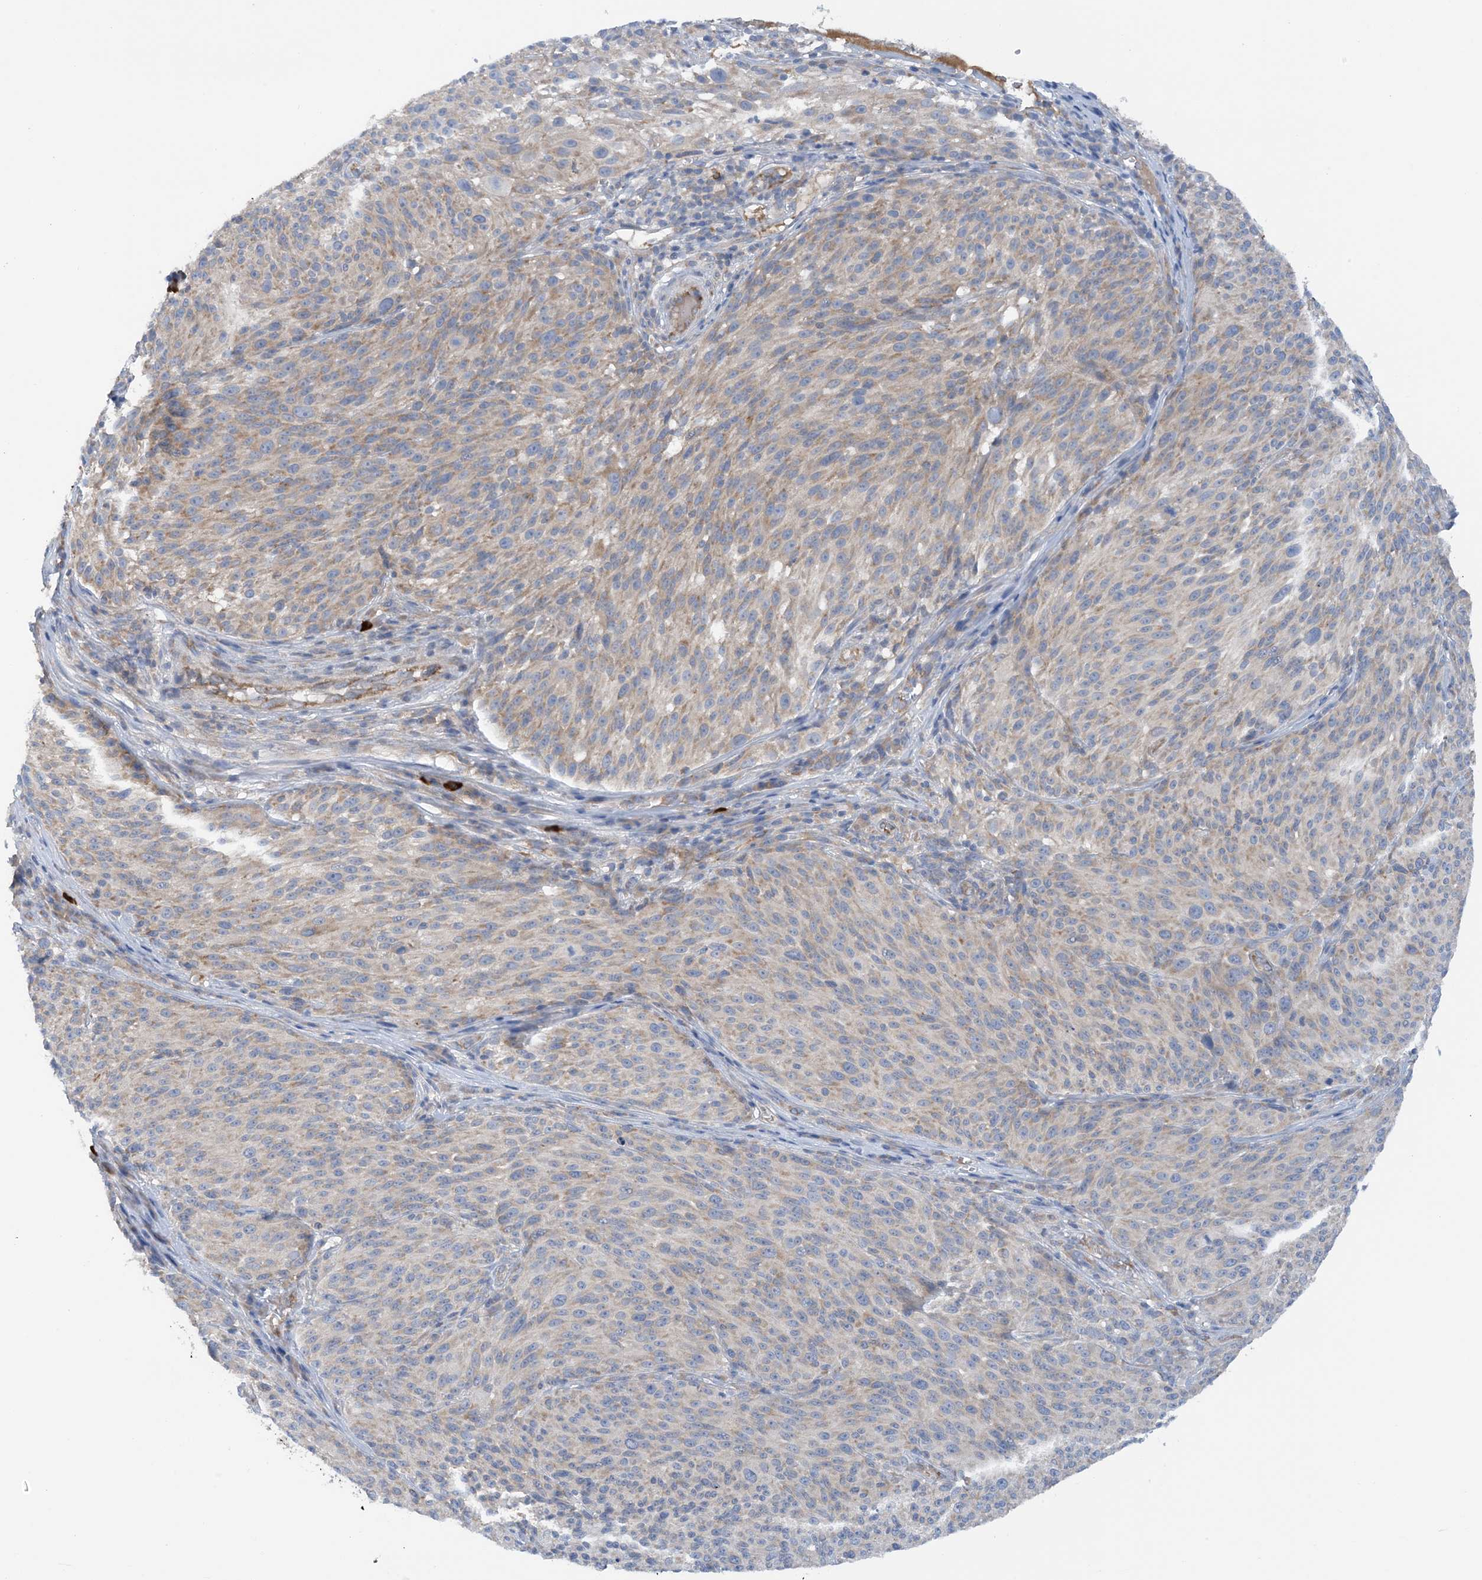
{"staining": {"intensity": "weak", "quantity": "25%-75%", "location": "cytoplasmic/membranous"}, "tissue": "melanoma", "cell_type": "Tumor cells", "image_type": "cancer", "snomed": [{"axis": "morphology", "description": "Malignant melanoma, NOS"}, {"axis": "topography", "description": "Skin of trunk"}], "caption": "IHC image of human malignant melanoma stained for a protein (brown), which displays low levels of weak cytoplasmic/membranous expression in approximately 25%-75% of tumor cells.", "gene": "SLC5A11", "patient": {"sex": "male", "age": 71}}